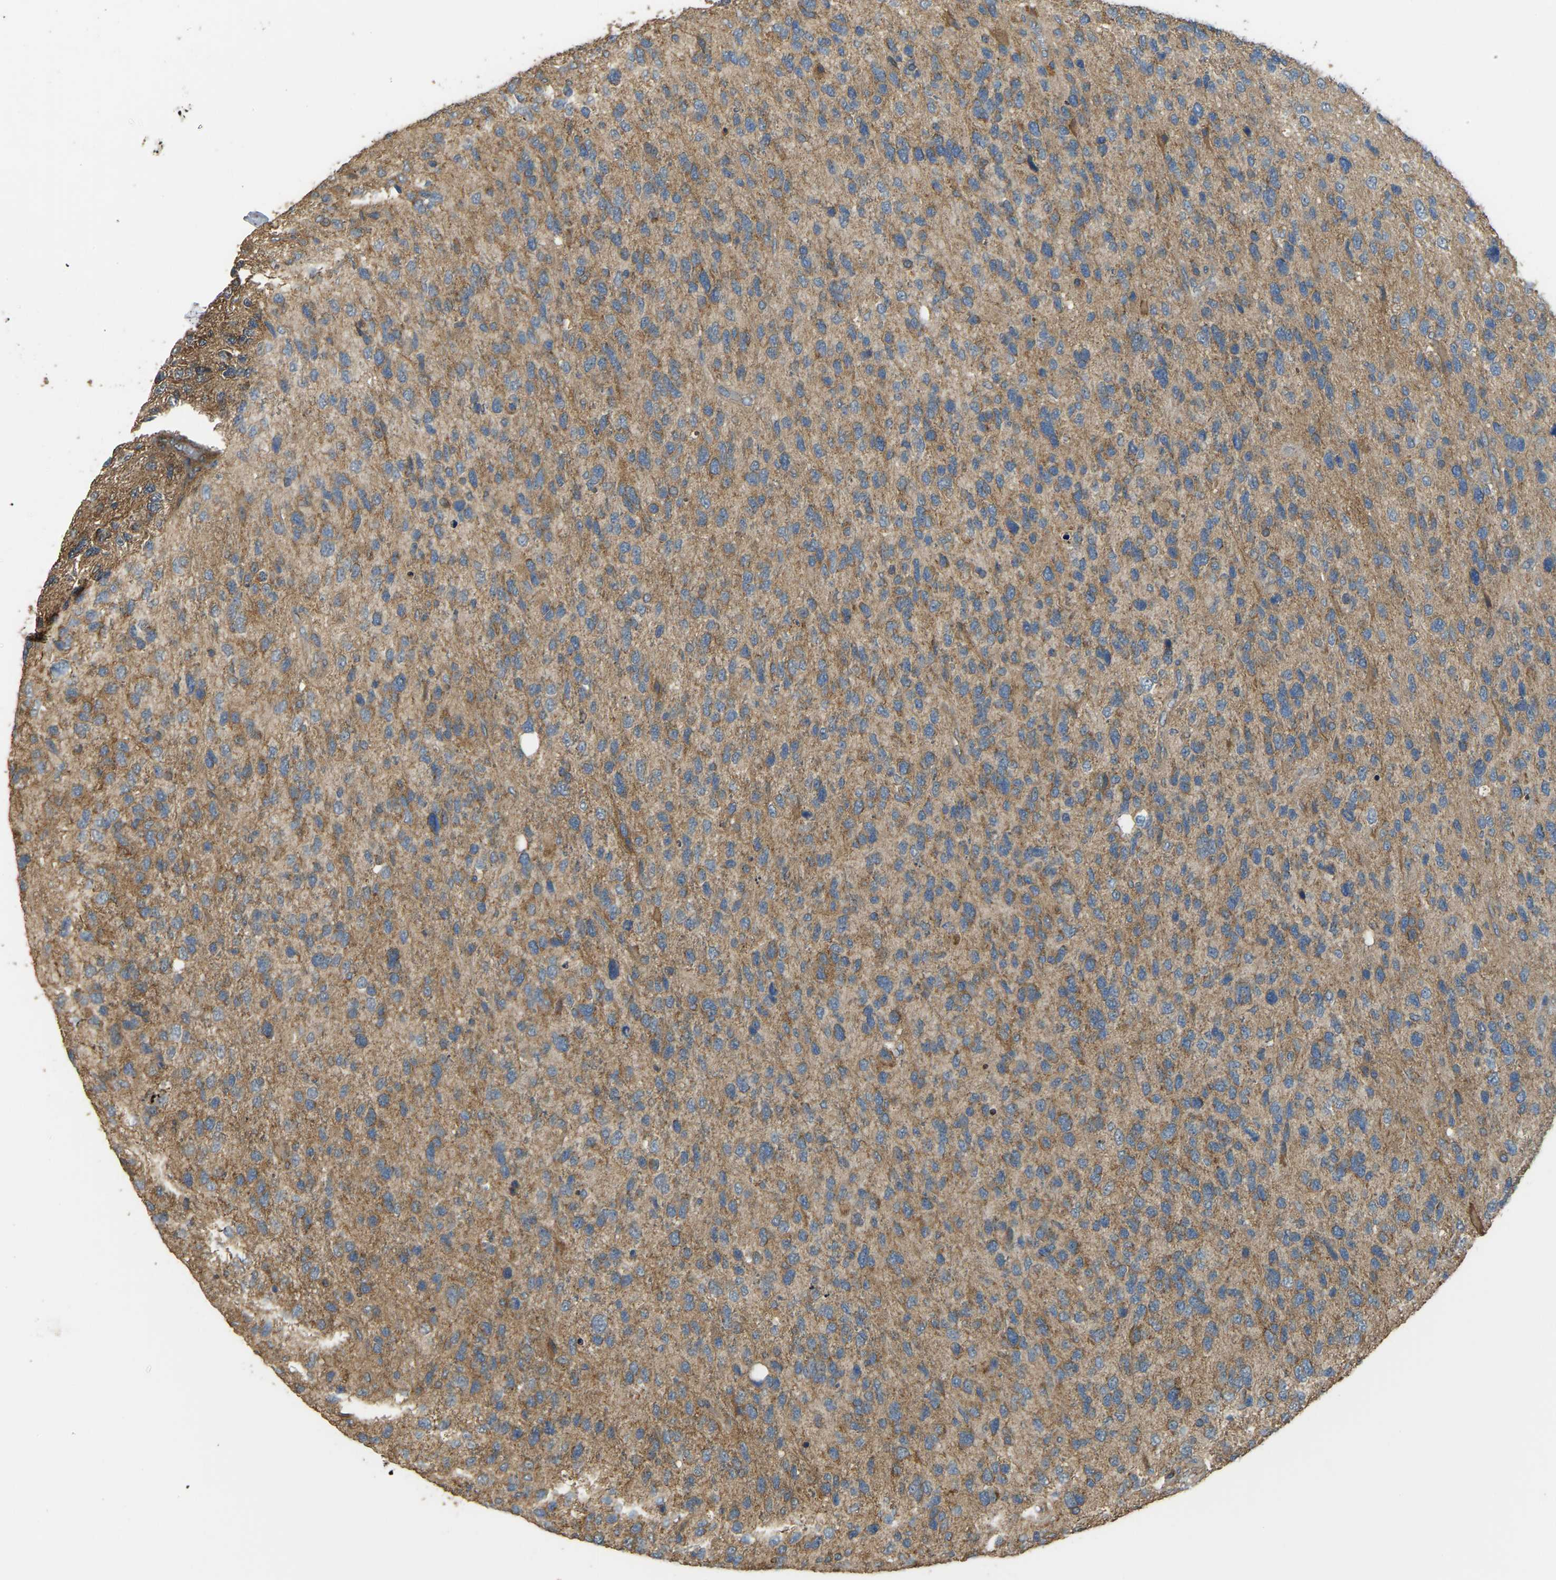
{"staining": {"intensity": "moderate", "quantity": ">75%", "location": "cytoplasmic/membranous"}, "tissue": "glioma", "cell_type": "Tumor cells", "image_type": "cancer", "snomed": [{"axis": "morphology", "description": "Glioma, malignant, High grade"}, {"axis": "topography", "description": "Brain"}], "caption": "Glioma stained with immunohistochemistry shows moderate cytoplasmic/membranous expression in about >75% of tumor cells.", "gene": "GNG2", "patient": {"sex": "female", "age": 58}}